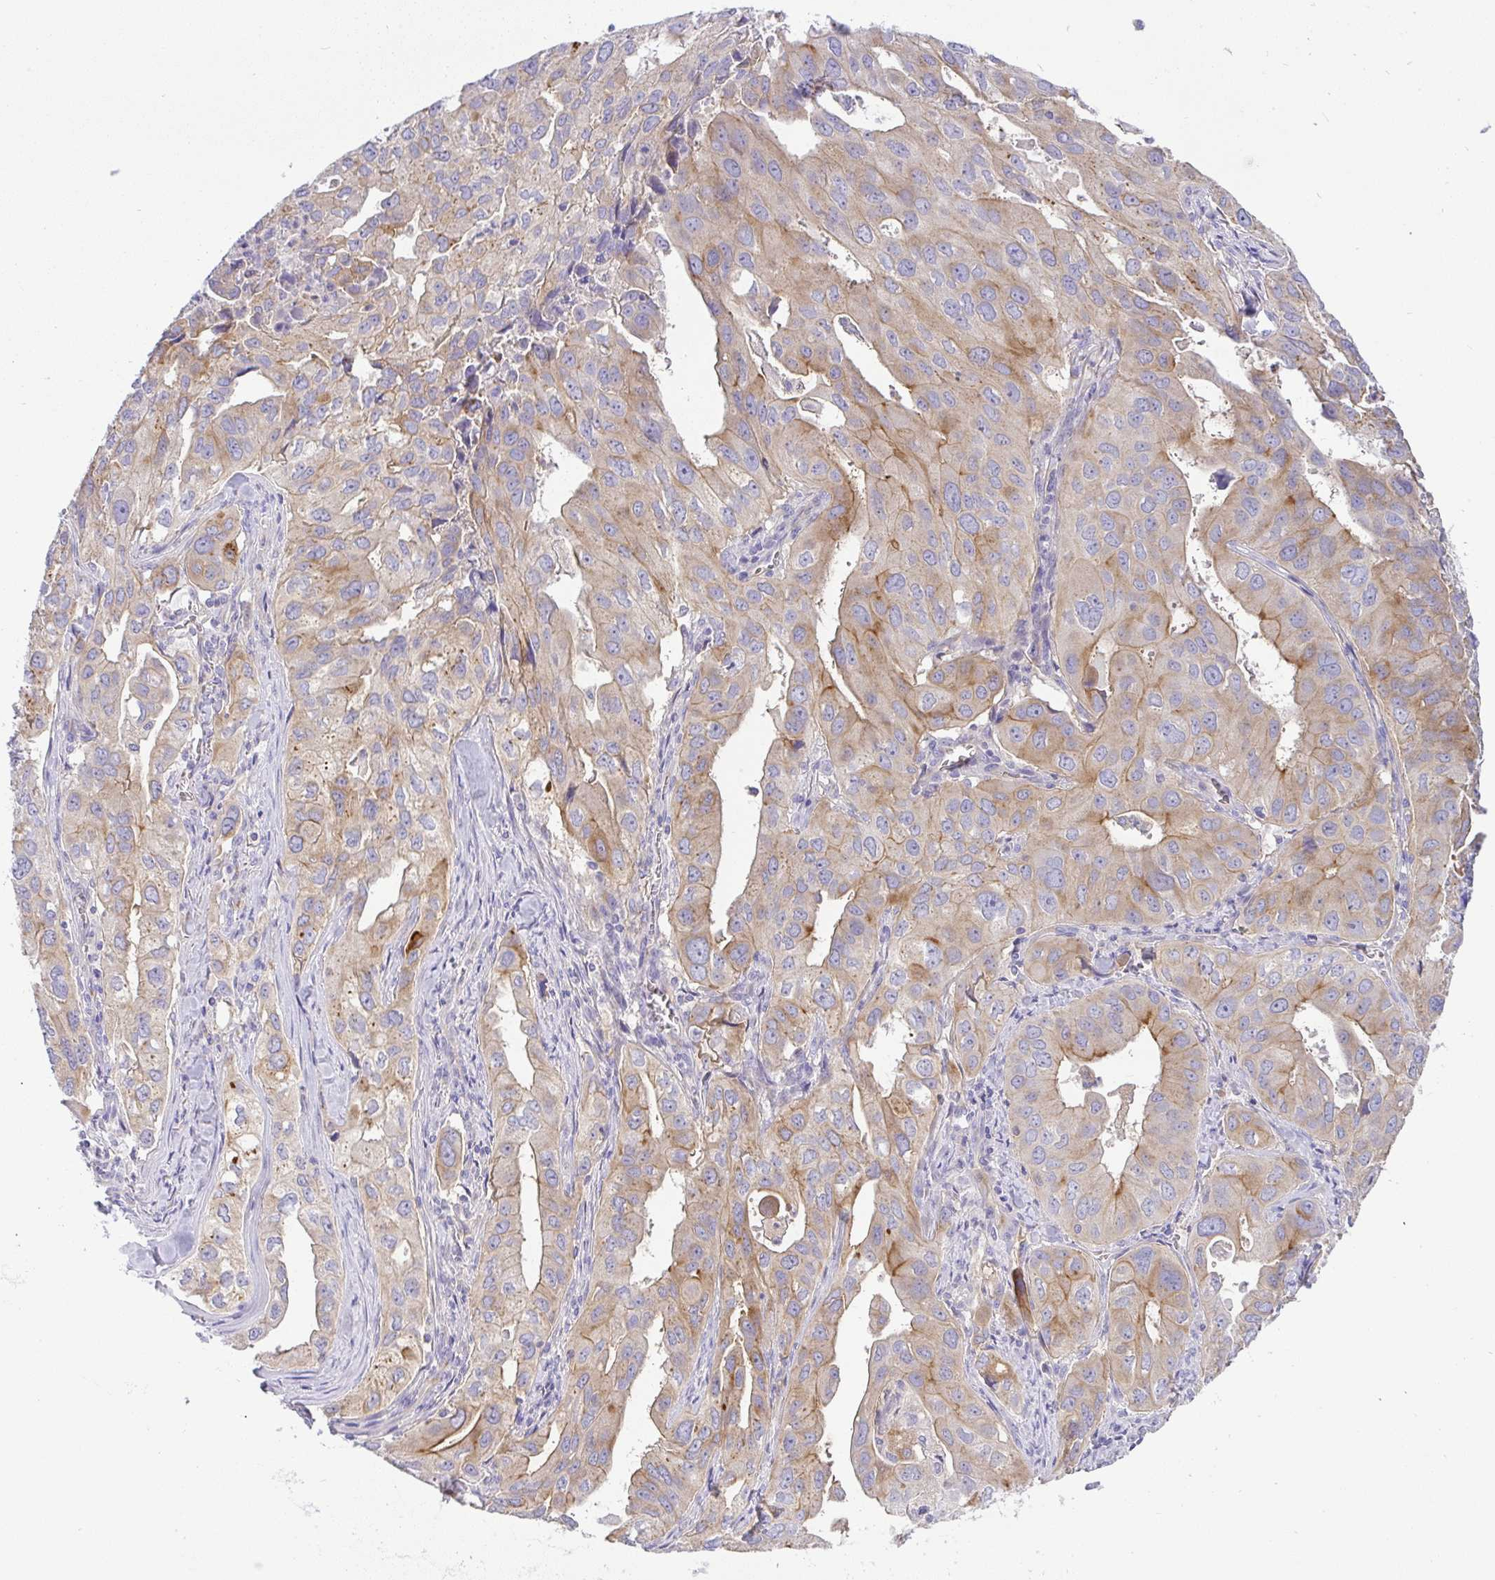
{"staining": {"intensity": "moderate", "quantity": "25%-75%", "location": "cytoplasmic/membranous"}, "tissue": "lung cancer", "cell_type": "Tumor cells", "image_type": "cancer", "snomed": [{"axis": "morphology", "description": "Adenocarcinoma, NOS"}, {"axis": "topography", "description": "Lung"}], "caption": "Adenocarcinoma (lung) stained with a protein marker reveals moderate staining in tumor cells.", "gene": "FAM177A1", "patient": {"sex": "male", "age": 48}}